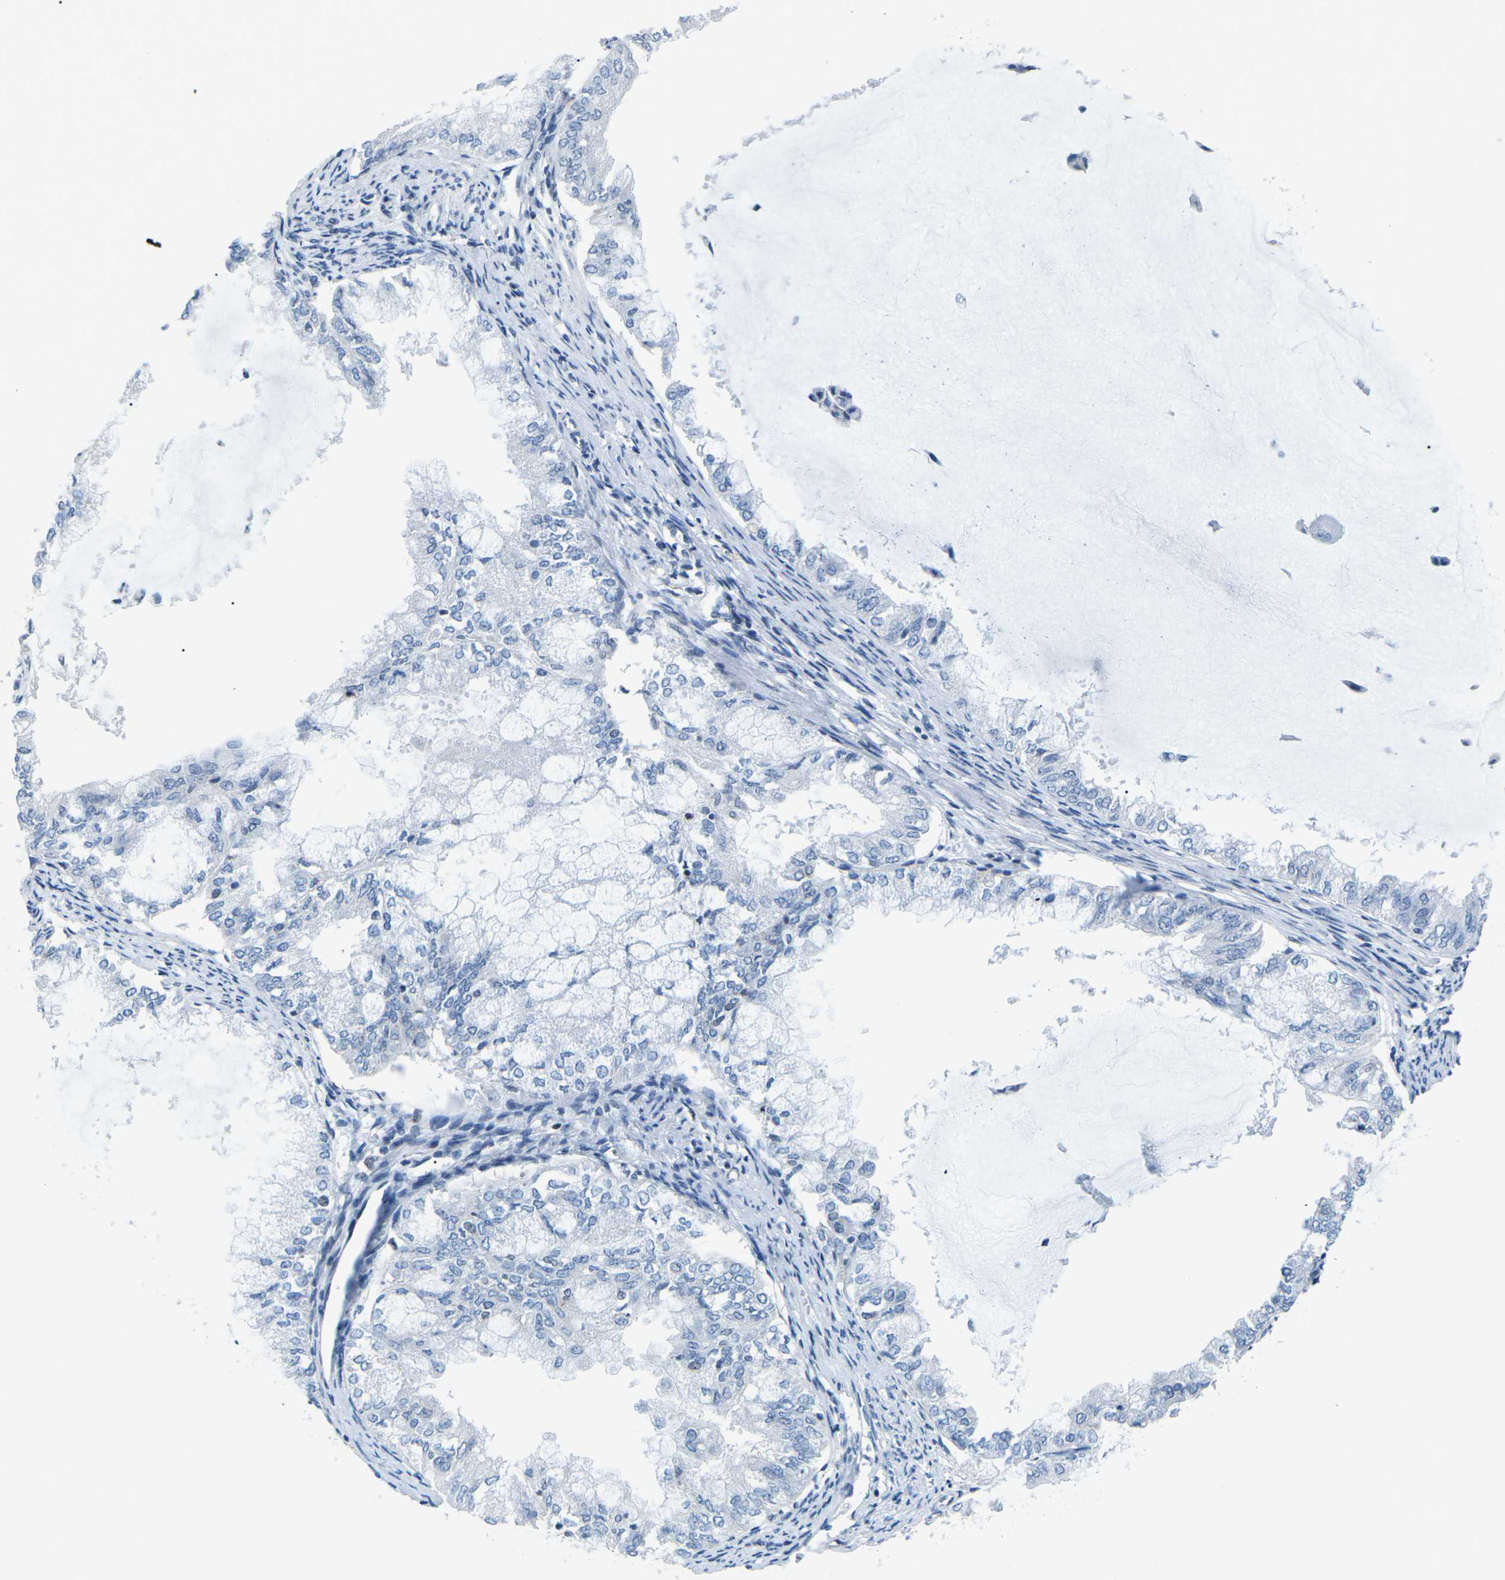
{"staining": {"intensity": "negative", "quantity": "none", "location": "none"}, "tissue": "endometrial cancer", "cell_type": "Tumor cells", "image_type": "cancer", "snomed": [{"axis": "morphology", "description": "Adenocarcinoma, NOS"}, {"axis": "topography", "description": "Endometrium"}], "caption": "Endometrial cancer (adenocarcinoma) stained for a protein using immunohistochemistry reveals no positivity tumor cells.", "gene": "MBNL1", "patient": {"sex": "female", "age": 86}}